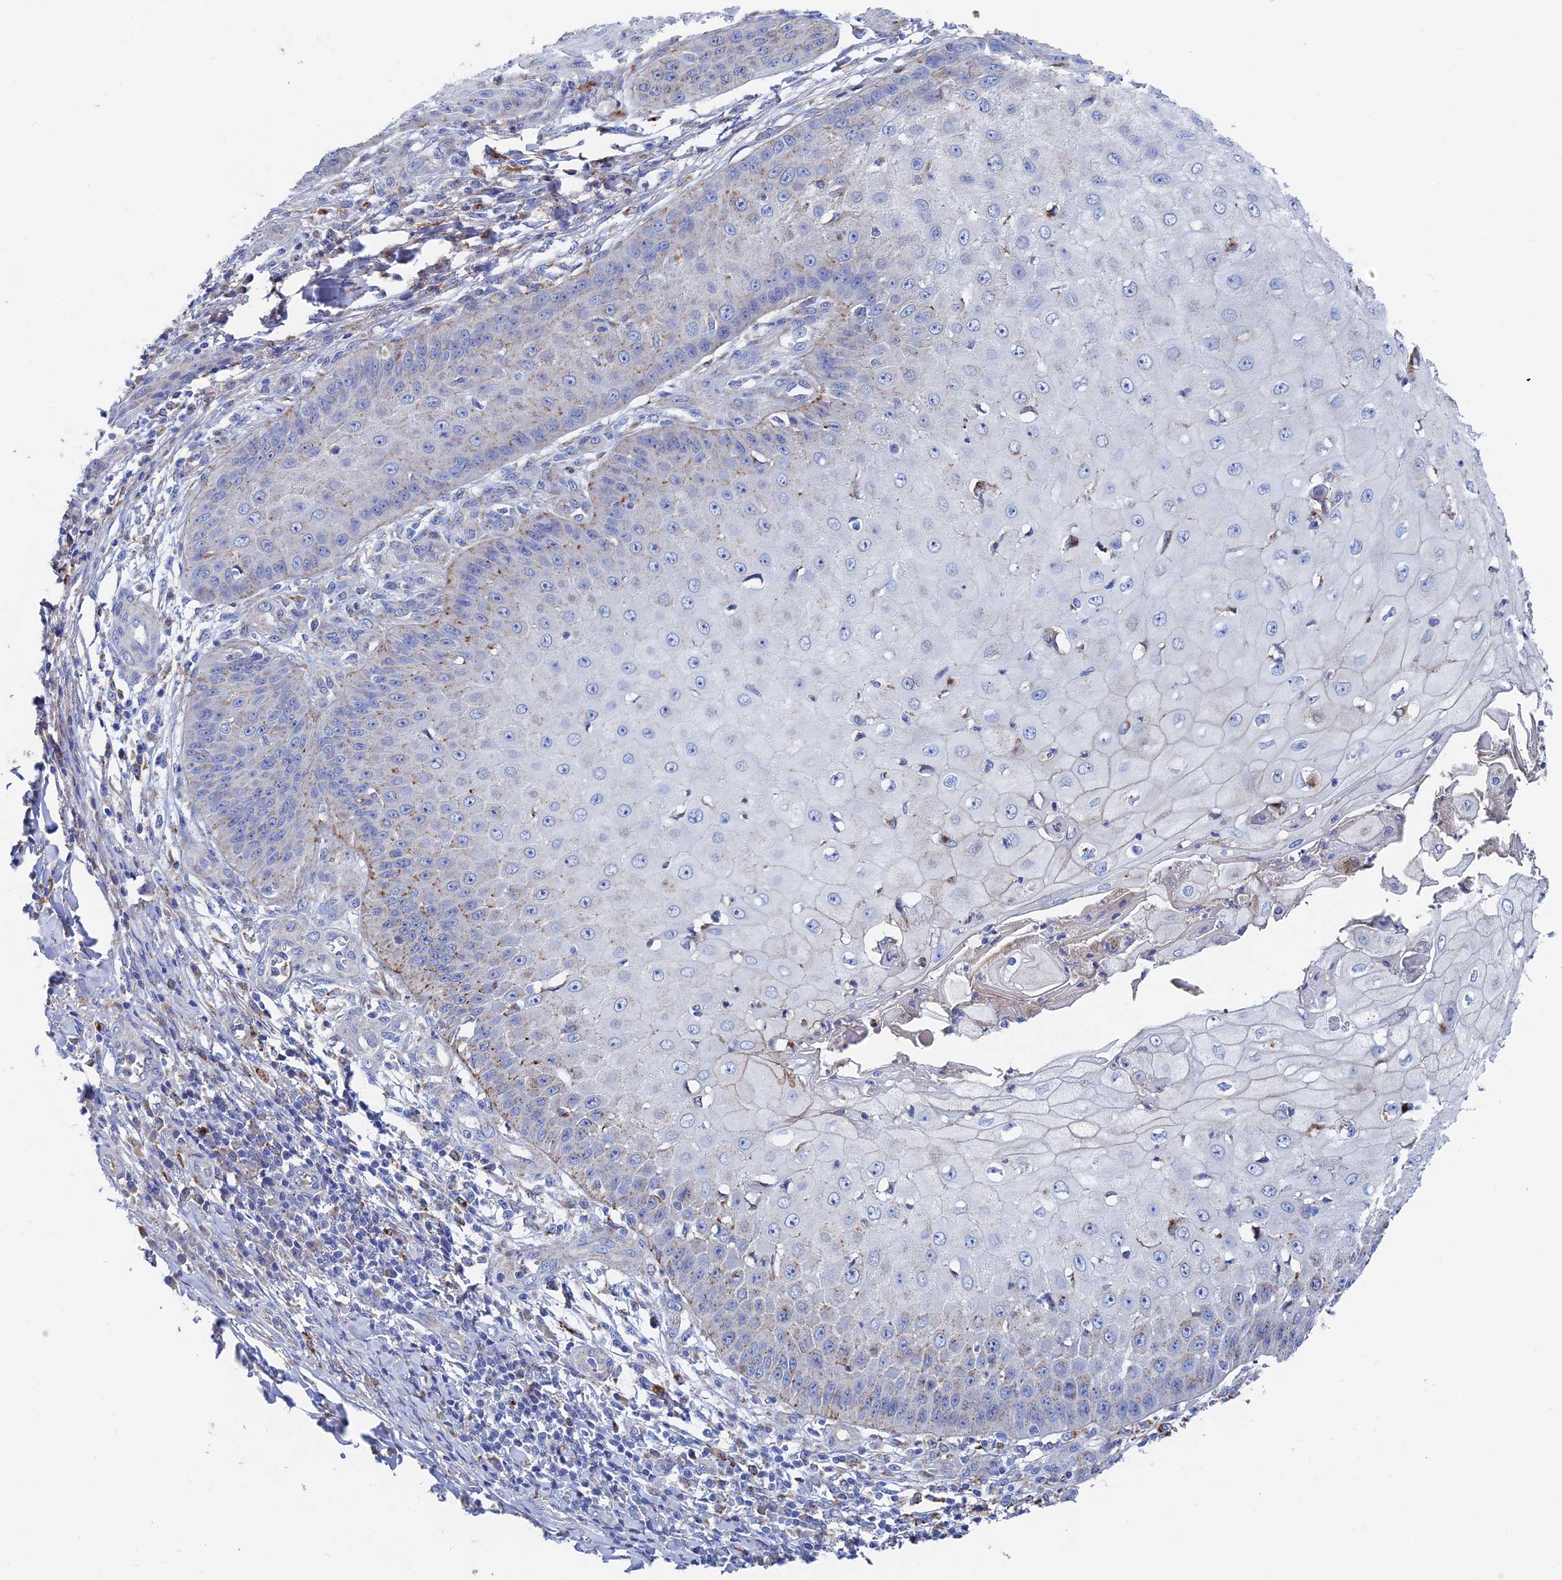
{"staining": {"intensity": "moderate", "quantity": "<25%", "location": "cytoplasmic/membranous"}, "tissue": "skin cancer", "cell_type": "Tumor cells", "image_type": "cancer", "snomed": [{"axis": "morphology", "description": "Squamous cell carcinoma, NOS"}, {"axis": "topography", "description": "Skin"}], "caption": "Moderate cytoplasmic/membranous protein expression is appreciated in approximately <25% of tumor cells in skin cancer (squamous cell carcinoma).", "gene": "SPNS1", "patient": {"sex": "male", "age": 70}}